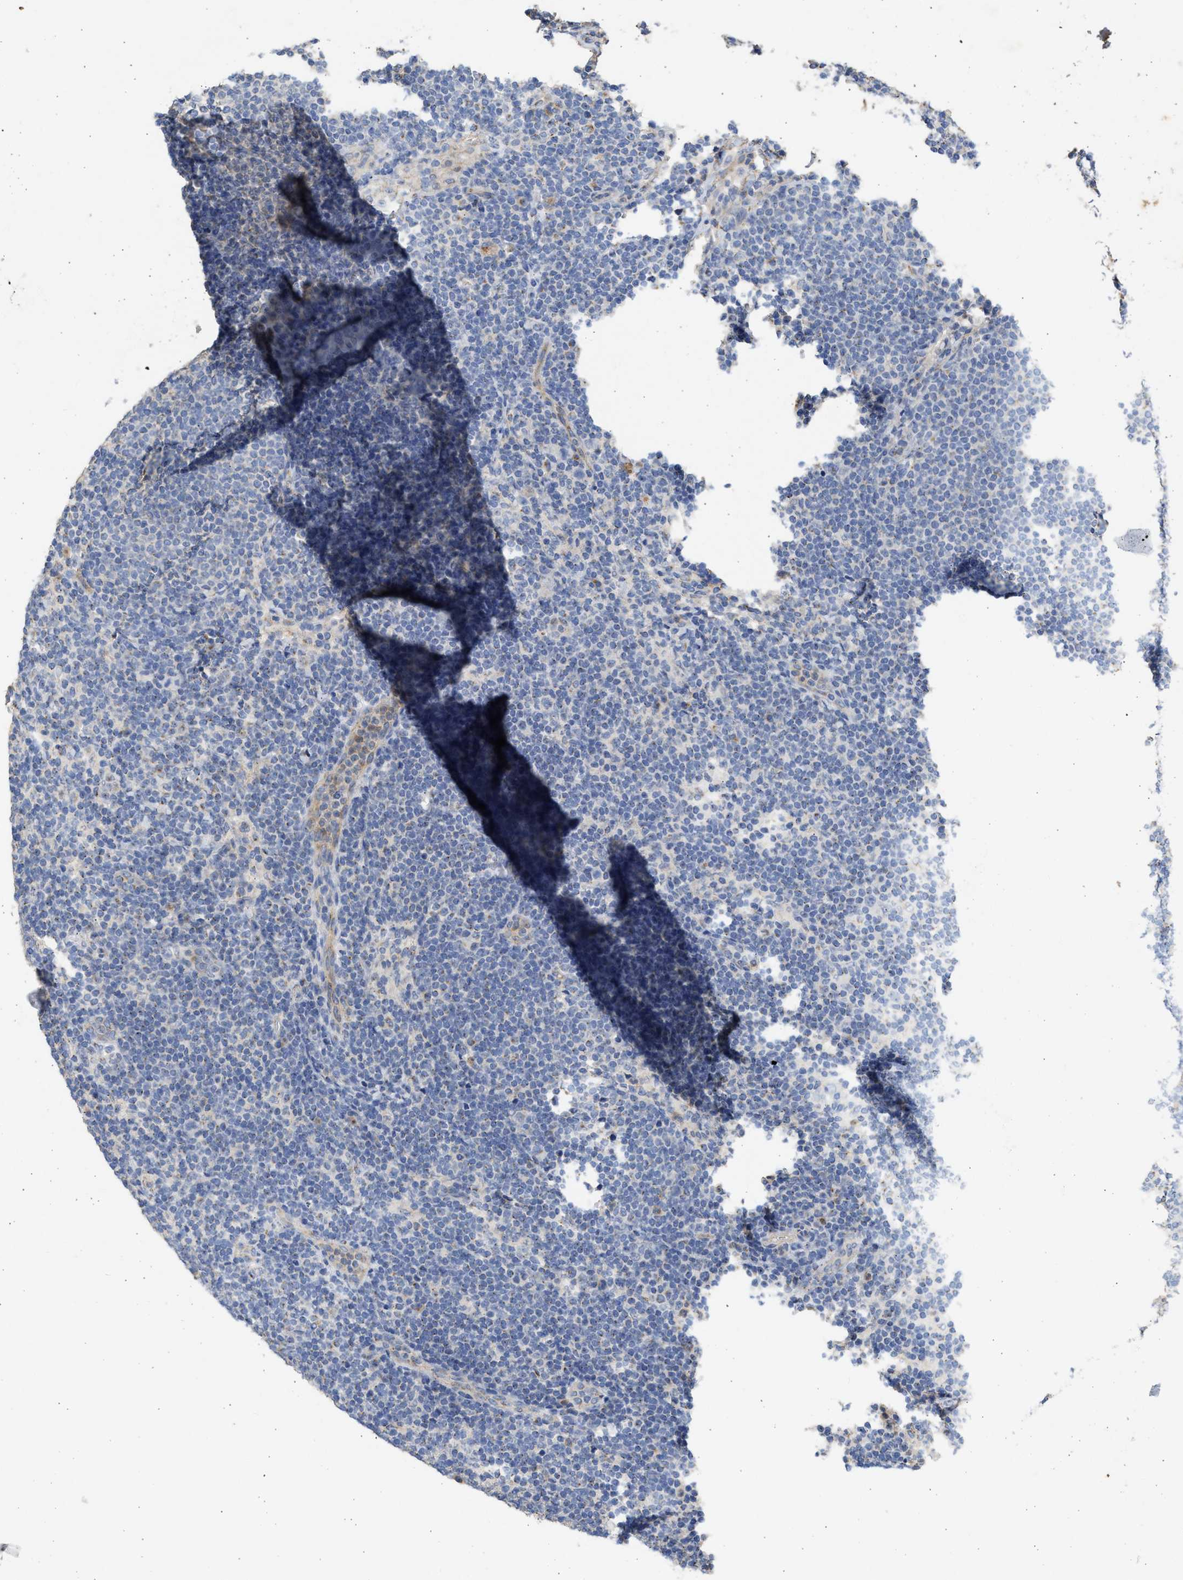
{"staining": {"intensity": "negative", "quantity": "none", "location": "none"}, "tissue": "lymph node", "cell_type": "Non-germinal center cells", "image_type": "normal", "snomed": [{"axis": "morphology", "description": "Normal tissue, NOS"}, {"axis": "morphology", "description": "Carcinoid, malignant, NOS"}, {"axis": "topography", "description": "Lymph node"}], "caption": "Immunohistochemistry (IHC) image of benign lymph node: lymph node stained with DAB exhibits no significant protein expression in non-germinal center cells.", "gene": "IPO8", "patient": {"sex": "male", "age": 47}}